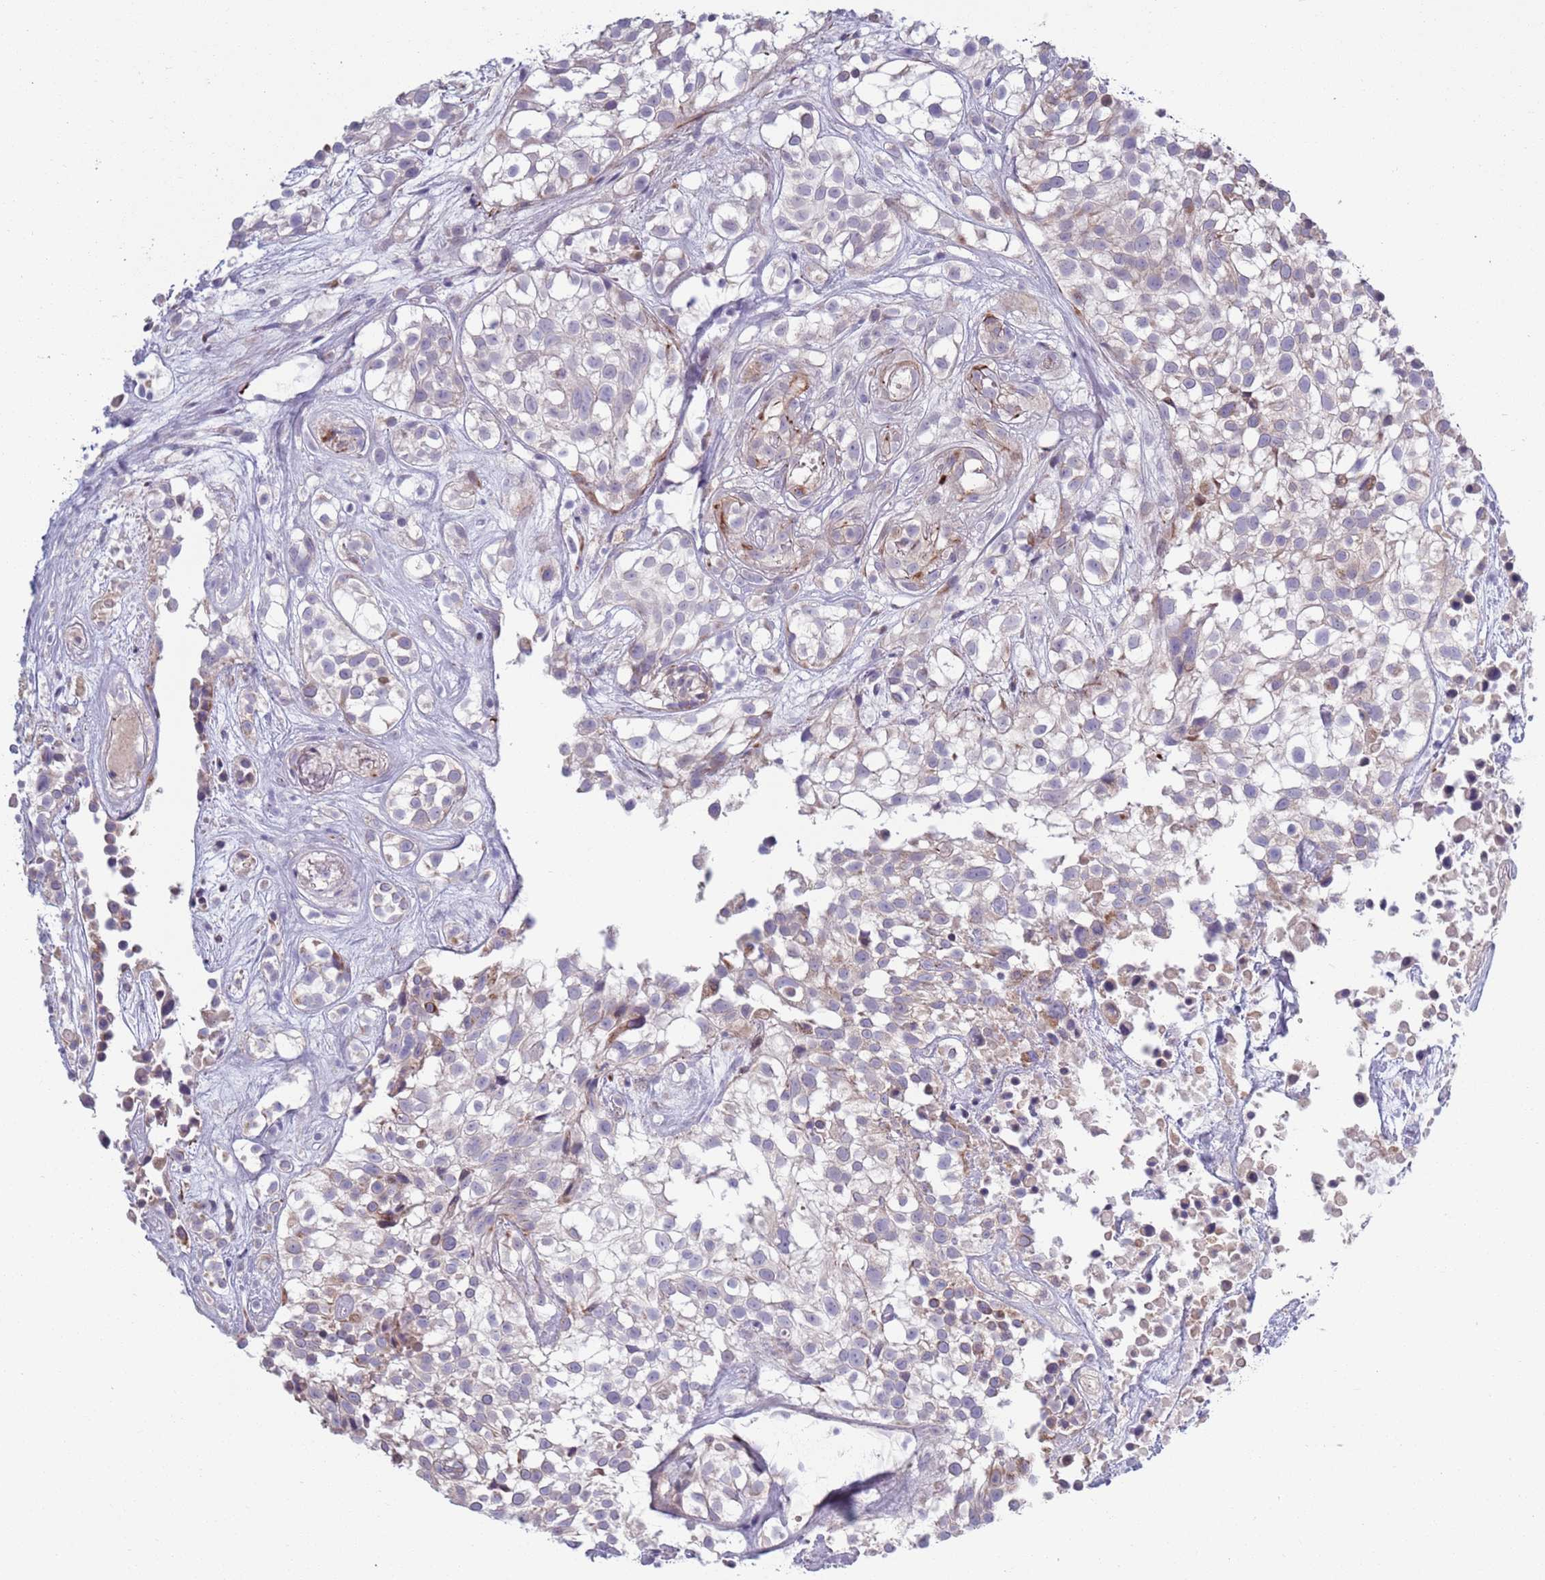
{"staining": {"intensity": "weak", "quantity": "<25%", "location": "cytoplasmic/membranous"}, "tissue": "urothelial cancer", "cell_type": "Tumor cells", "image_type": "cancer", "snomed": [{"axis": "morphology", "description": "Urothelial carcinoma, High grade"}, {"axis": "topography", "description": "Urinary bladder"}], "caption": "Tumor cells are negative for protein expression in human urothelial cancer.", "gene": "TYW1", "patient": {"sex": "male", "age": 56}}